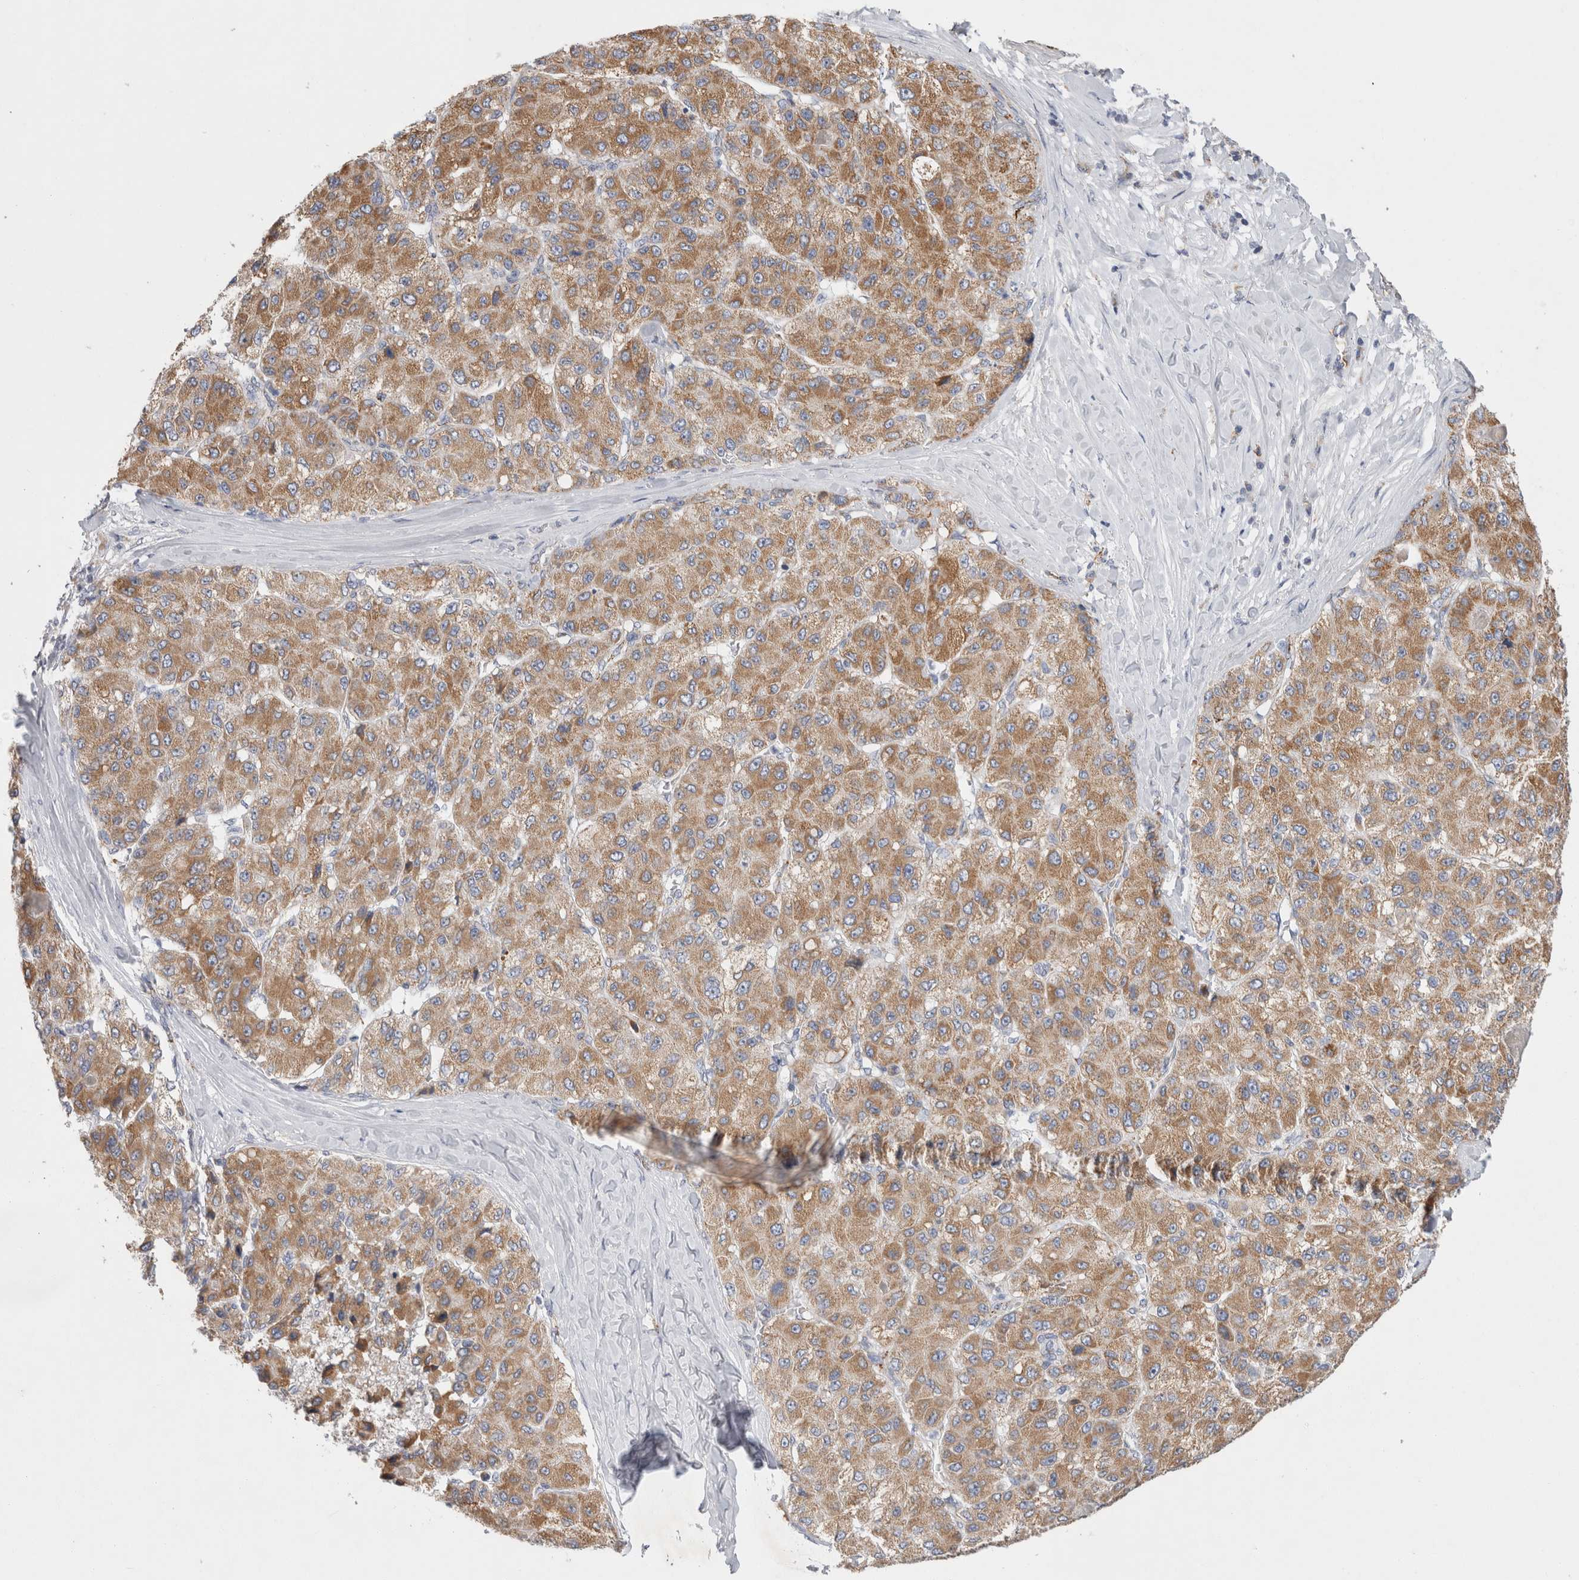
{"staining": {"intensity": "moderate", "quantity": ">75%", "location": "cytoplasmic/membranous"}, "tissue": "liver cancer", "cell_type": "Tumor cells", "image_type": "cancer", "snomed": [{"axis": "morphology", "description": "Carcinoma, Hepatocellular, NOS"}, {"axis": "topography", "description": "Liver"}], "caption": "The immunohistochemical stain highlights moderate cytoplasmic/membranous expression in tumor cells of liver hepatocellular carcinoma tissue. The protein of interest is shown in brown color, while the nuclei are stained blue.", "gene": "IARS2", "patient": {"sex": "male", "age": 80}}